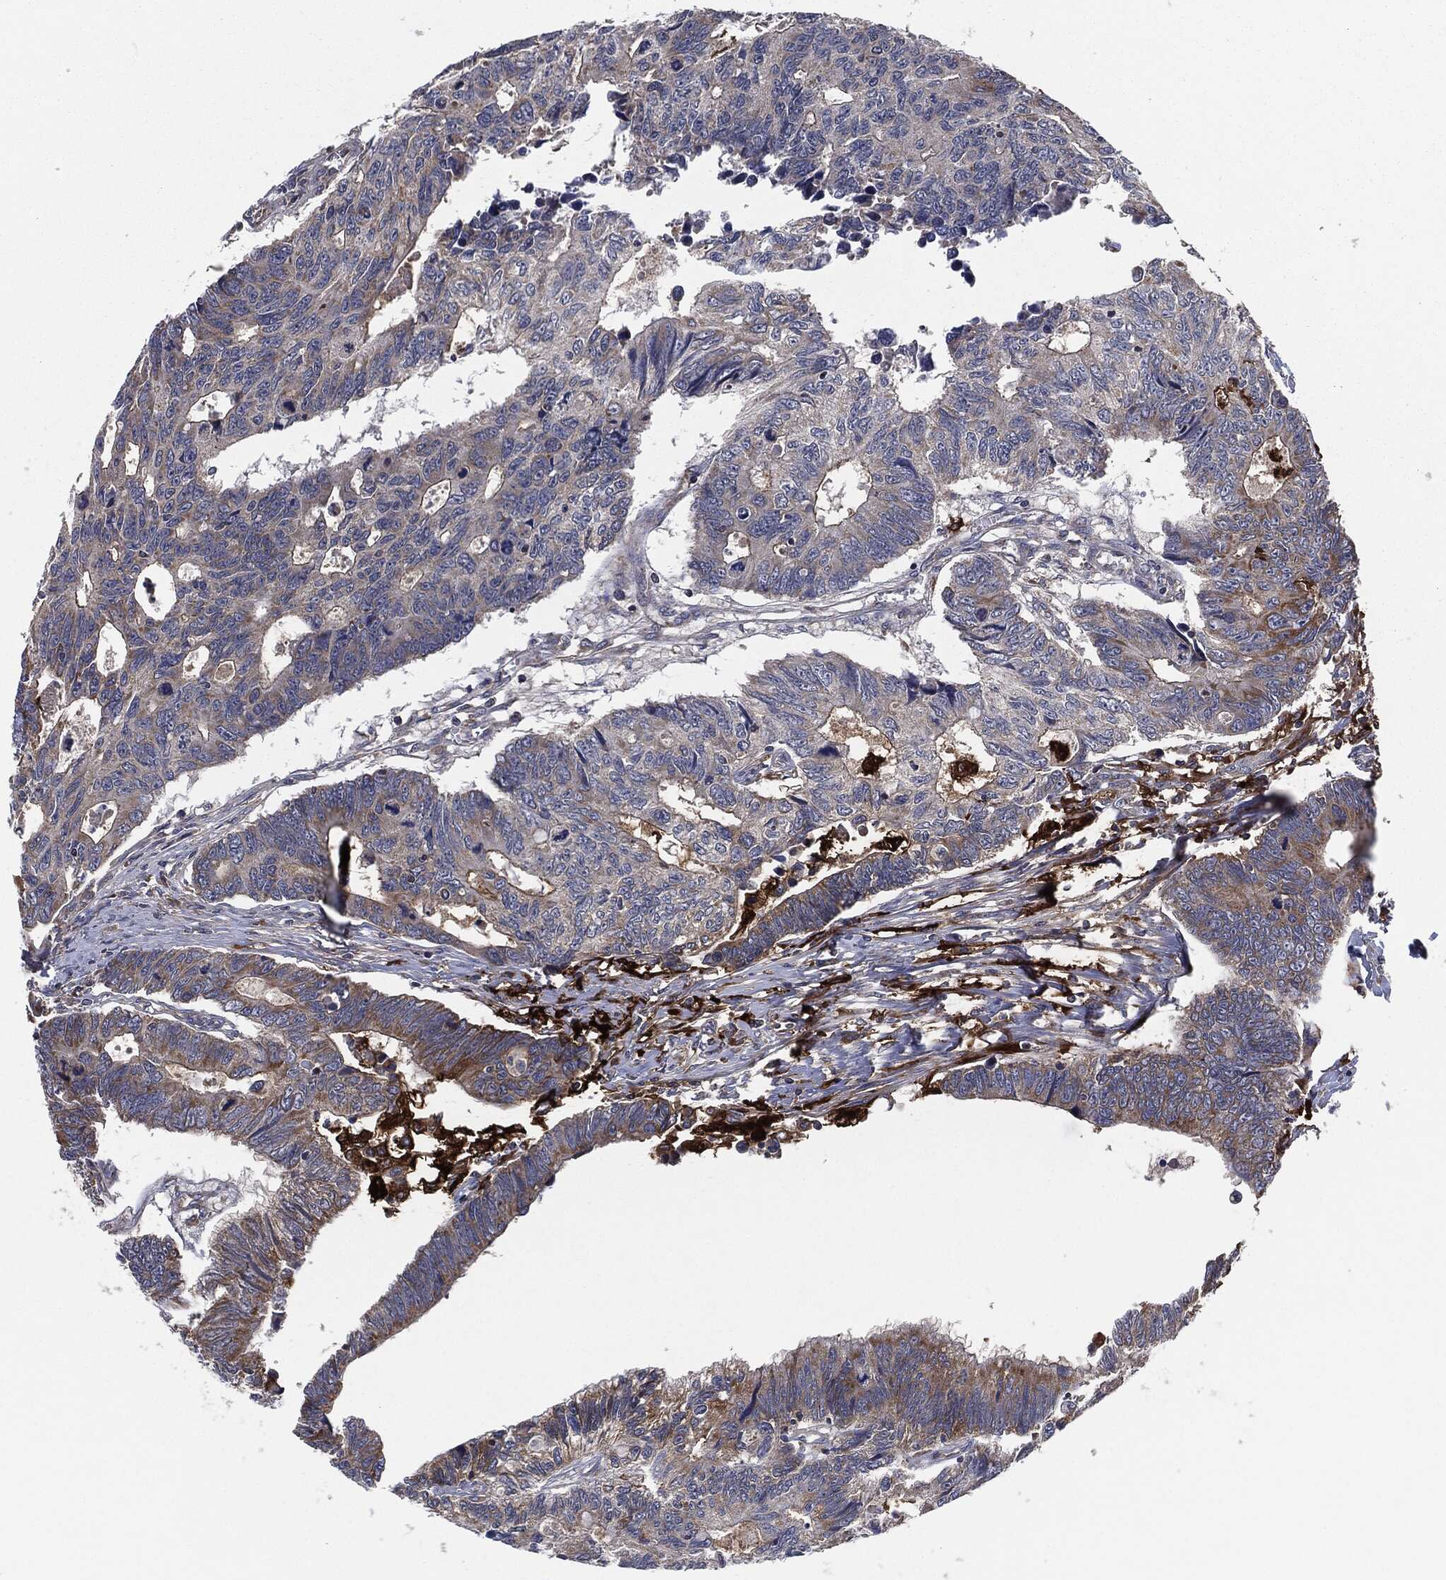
{"staining": {"intensity": "moderate", "quantity": ">75%", "location": "cytoplasmic/membranous"}, "tissue": "colorectal cancer", "cell_type": "Tumor cells", "image_type": "cancer", "snomed": [{"axis": "morphology", "description": "Adenocarcinoma, NOS"}, {"axis": "topography", "description": "Colon"}], "caption": "This is an image of IHC staining of colorectal cancer (adenocarcinoma), which shows moderate positivity in the cytoplasmic/membranous of tumor cells.", "gene": "TMEM11", "patient": {"sex": "female", "age": 77}}